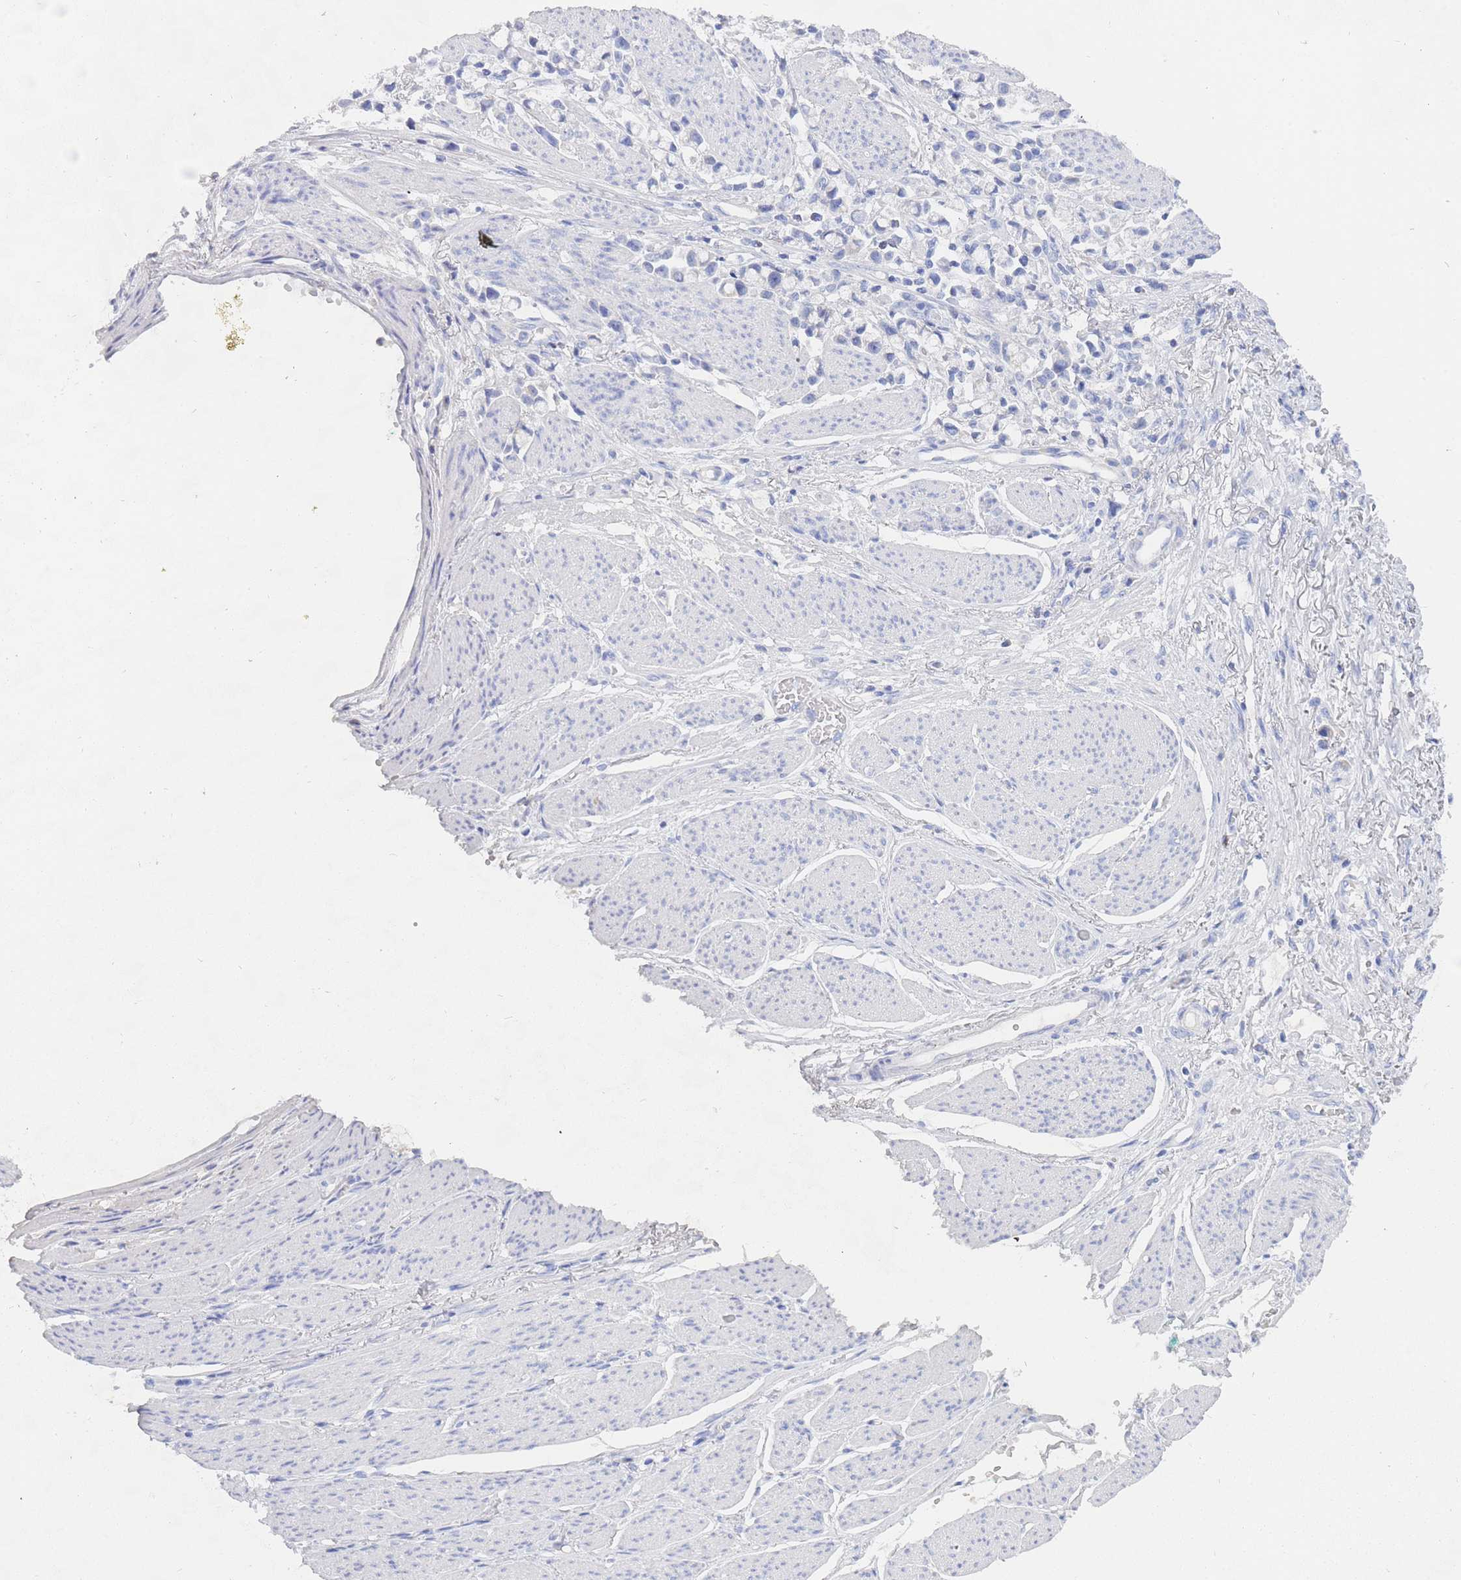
{"staining": {"intensity": "negative", "quantity": "none", "location": "none"}, "tissue": "stomach cancer", "cell_type": "Tumor cells", "image_type": "cancer", "snomed": [{"axis": "morphology", "description": "Adenocarcinoma, NOS"}, {"axis": "topography", "description": "Stomach"}], "caption": "Immunohistochemistry (IHC) photomicrograph of neoplastic tissue: stomach cancer stained with DAB (3,3'-diaminobenzidine) shows no significant protein expression in tumor cells.", "gene": "SLC25A35", "patient": {"sex": "female", "age": 81}}